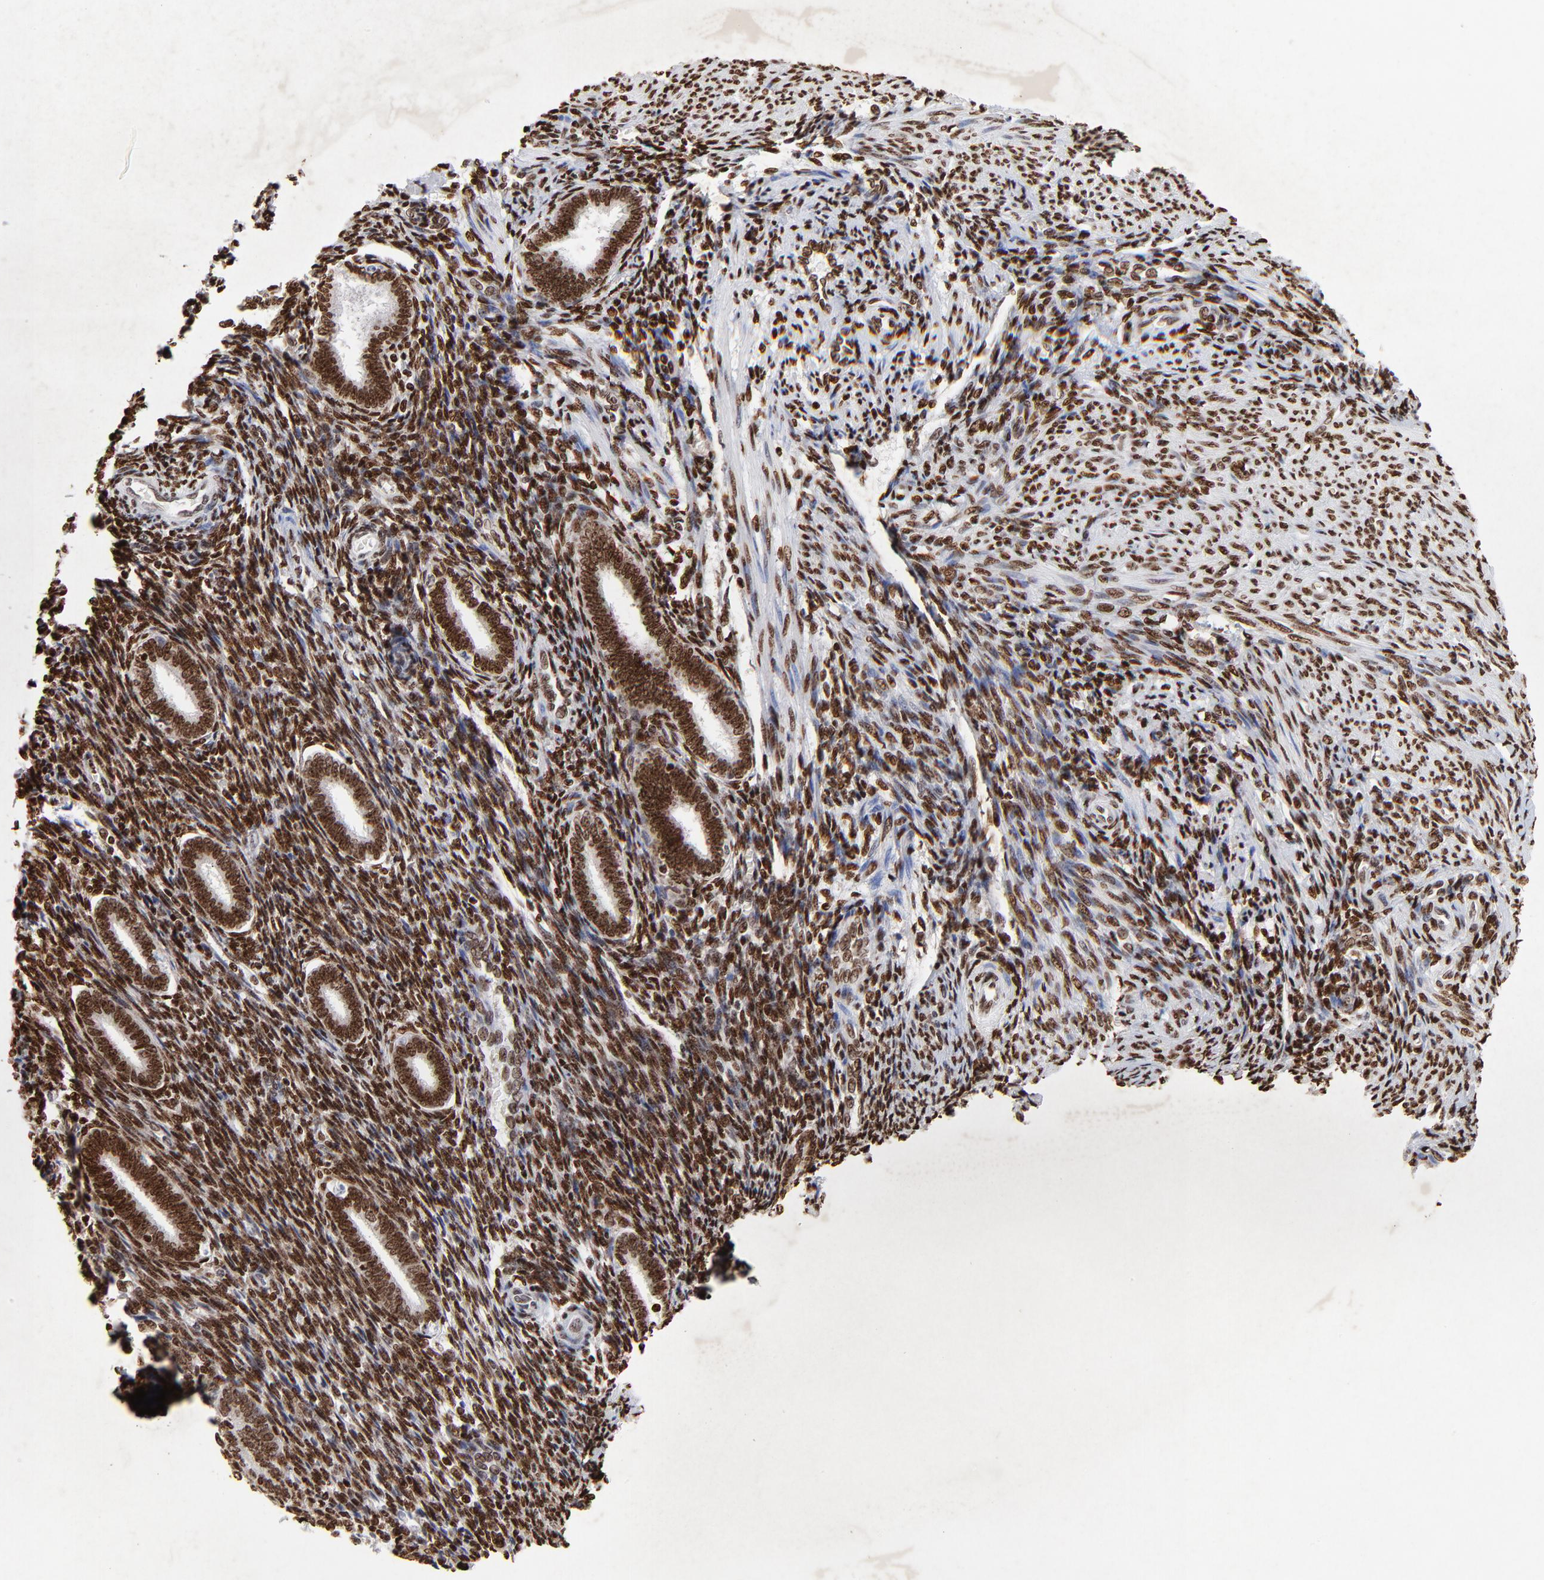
{"staining": {"intensity": "strong", "quantity": ">75%", "location": "nuclear"}, "tissue": "endometrium", "cell_type": "Cells in endometrial stroma", "image_type": "normal", "snomed": [{"axis": "morphology", "description": "Normal tissue, NOS"}, {"axis": "topography", "description": "Endometrium"}], "caption": "Protein expression analysis of benign human endometrium reveals strong nuclear positivity in about >75% of cells in endometrial stroma. (DAB IHC, brown staining for protein, blue staining for nuclei).", "gene": "FBH1", "patient": {"sex": "female", "age": 27}}